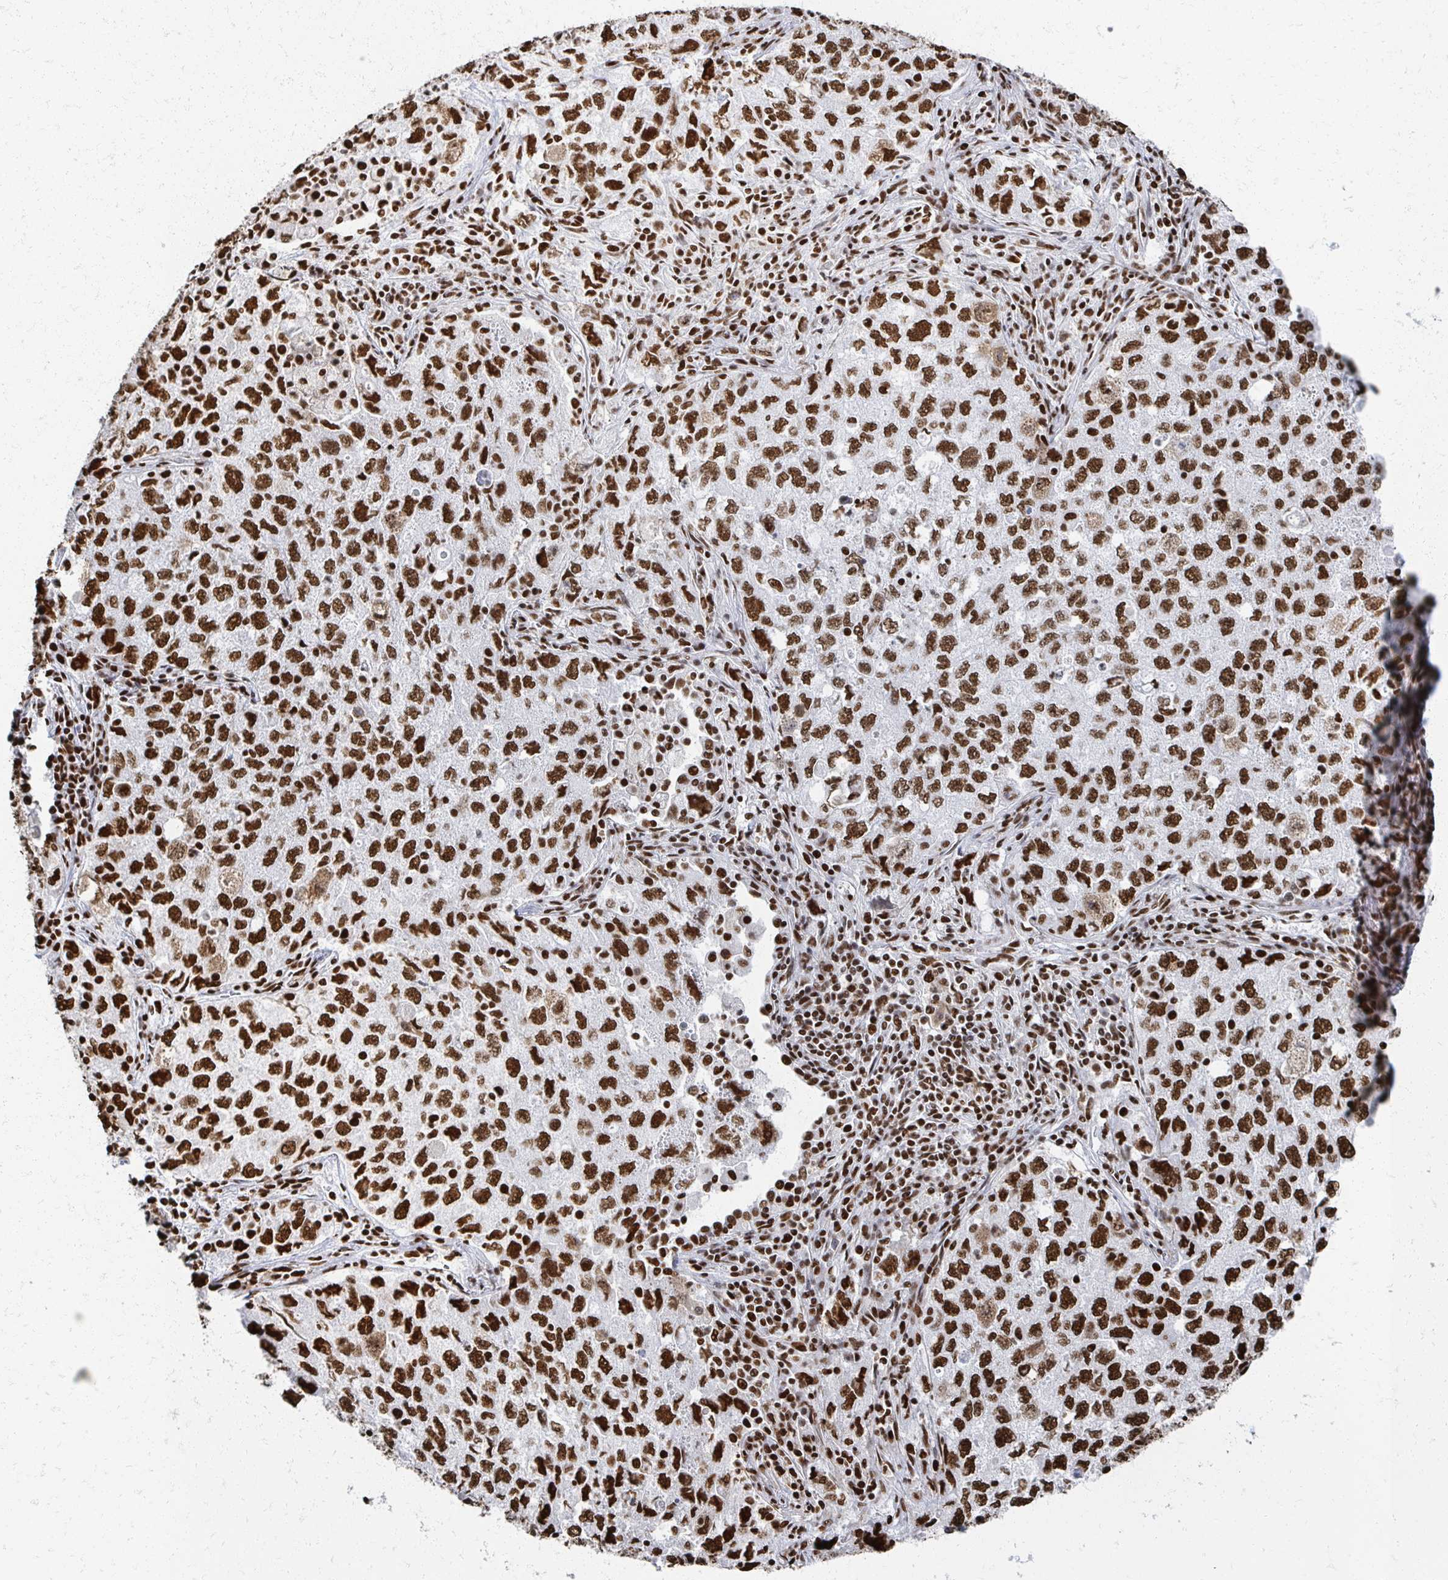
{"staining": {"intensity": "strong", "quantity": ">75%", "location": "nuclear"}, "tissue": "lung cancer", "cell_type": "Tumor cells", "image_type": "cancer", "snomed": [{"axis": "morphology", "description": "Adenocarcinoma, NOS"}, {"axis": "topography", "description": "Lung"}], "caption": "Brown immunohistochemical staining in human lung cancer (adenocarcinoma) displays strong nuclear staining in about >75% of tumor cells.", "gene": "RBBP7", "patient": {"sex": "female", "age": 57}}